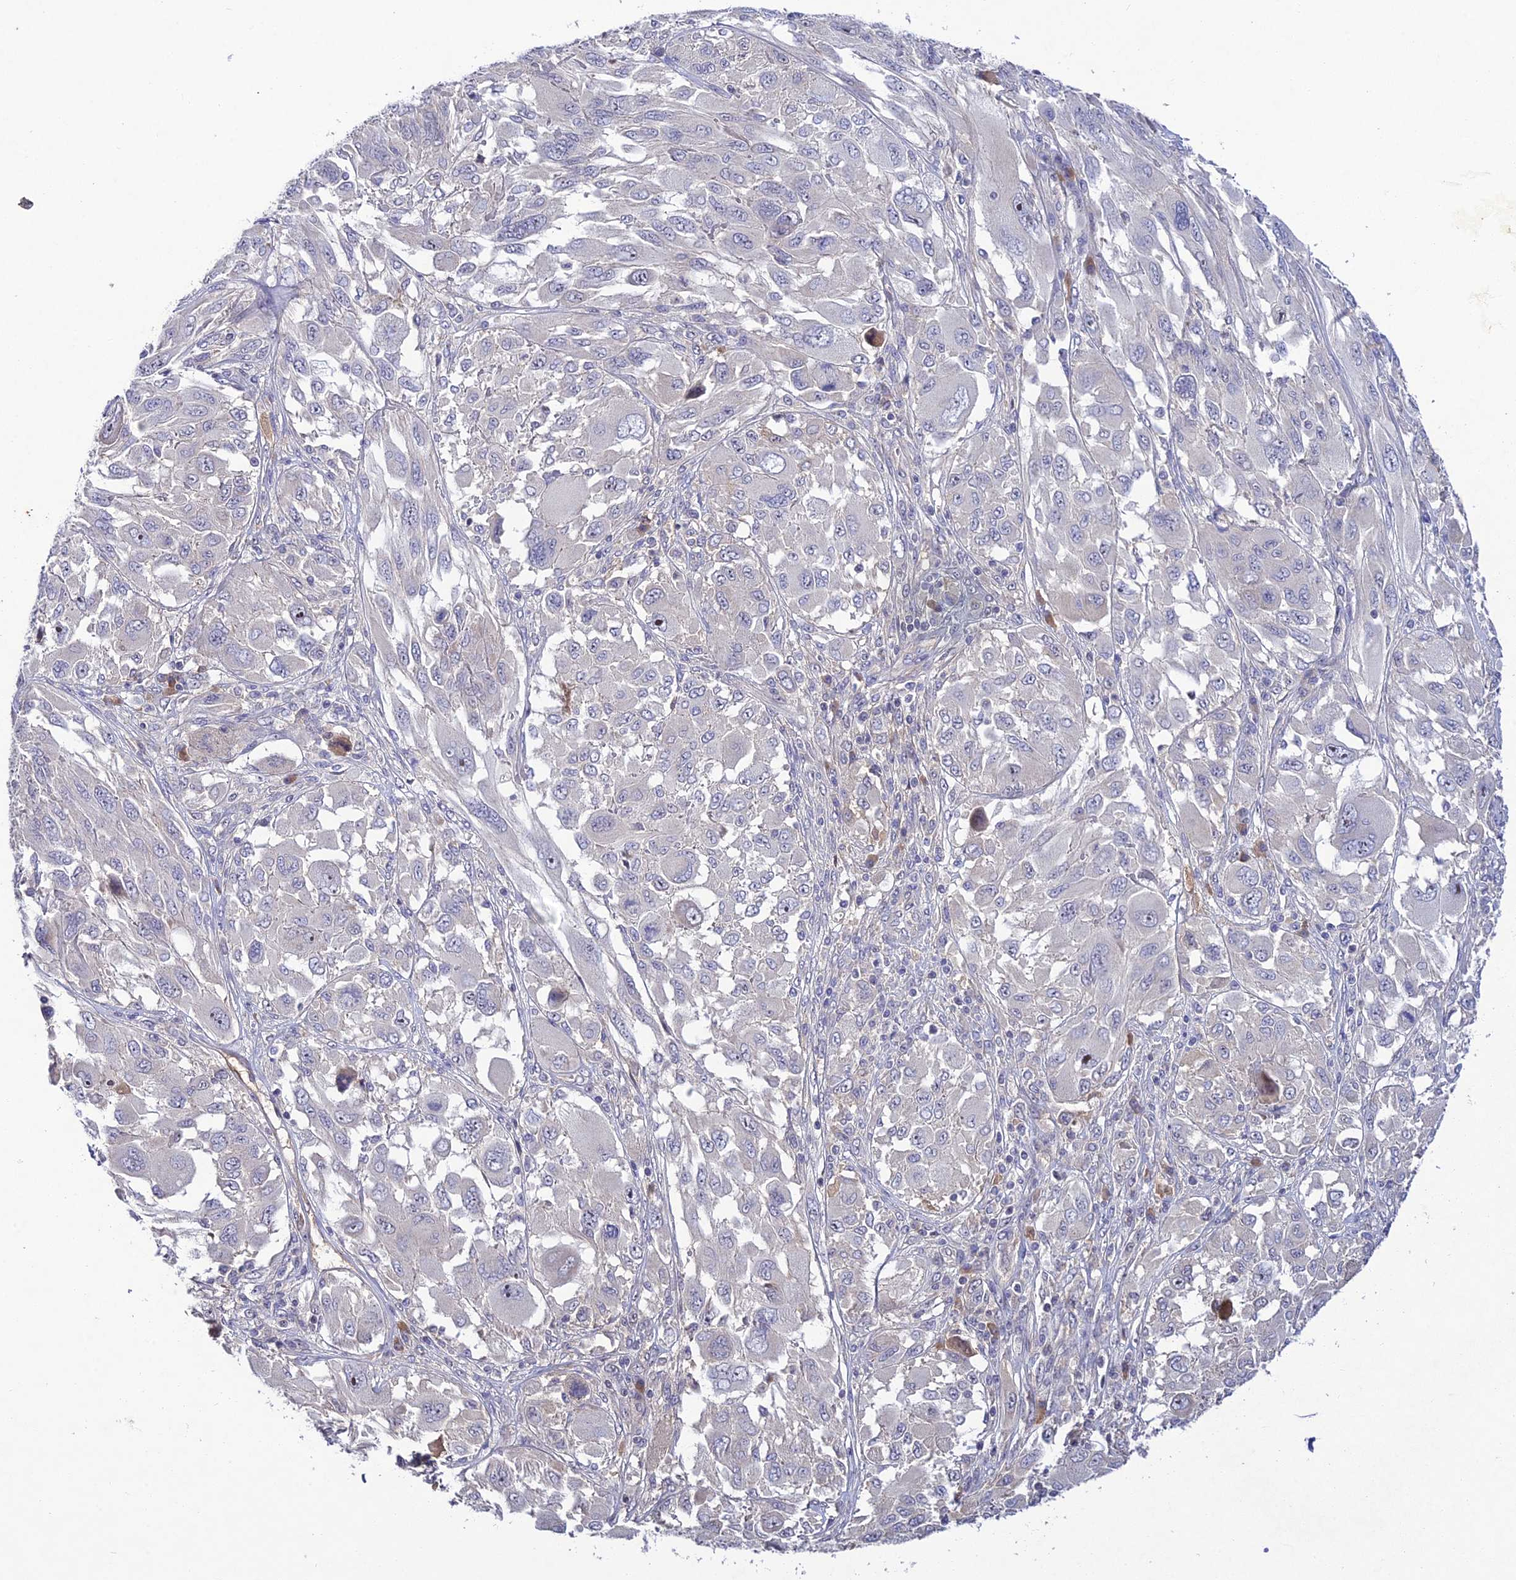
{"staining": {"intensity": "negative", "quantity": "none", "location": "none"}, "tissue": "melanoma", "cell_type": "Tumor cells", "image_type": "cancer", "snomed": [{"axis": "morphology", "description": "Malignant melanoma, NOS"}, {"axis": "topography", "description": "Skin"}], "caption": "Immunohistochemistry of human malignant melanoma exhibits no staining in tumor cells.", "gene": "CHST5", "patient": {"sex": "female", "age": 91}}